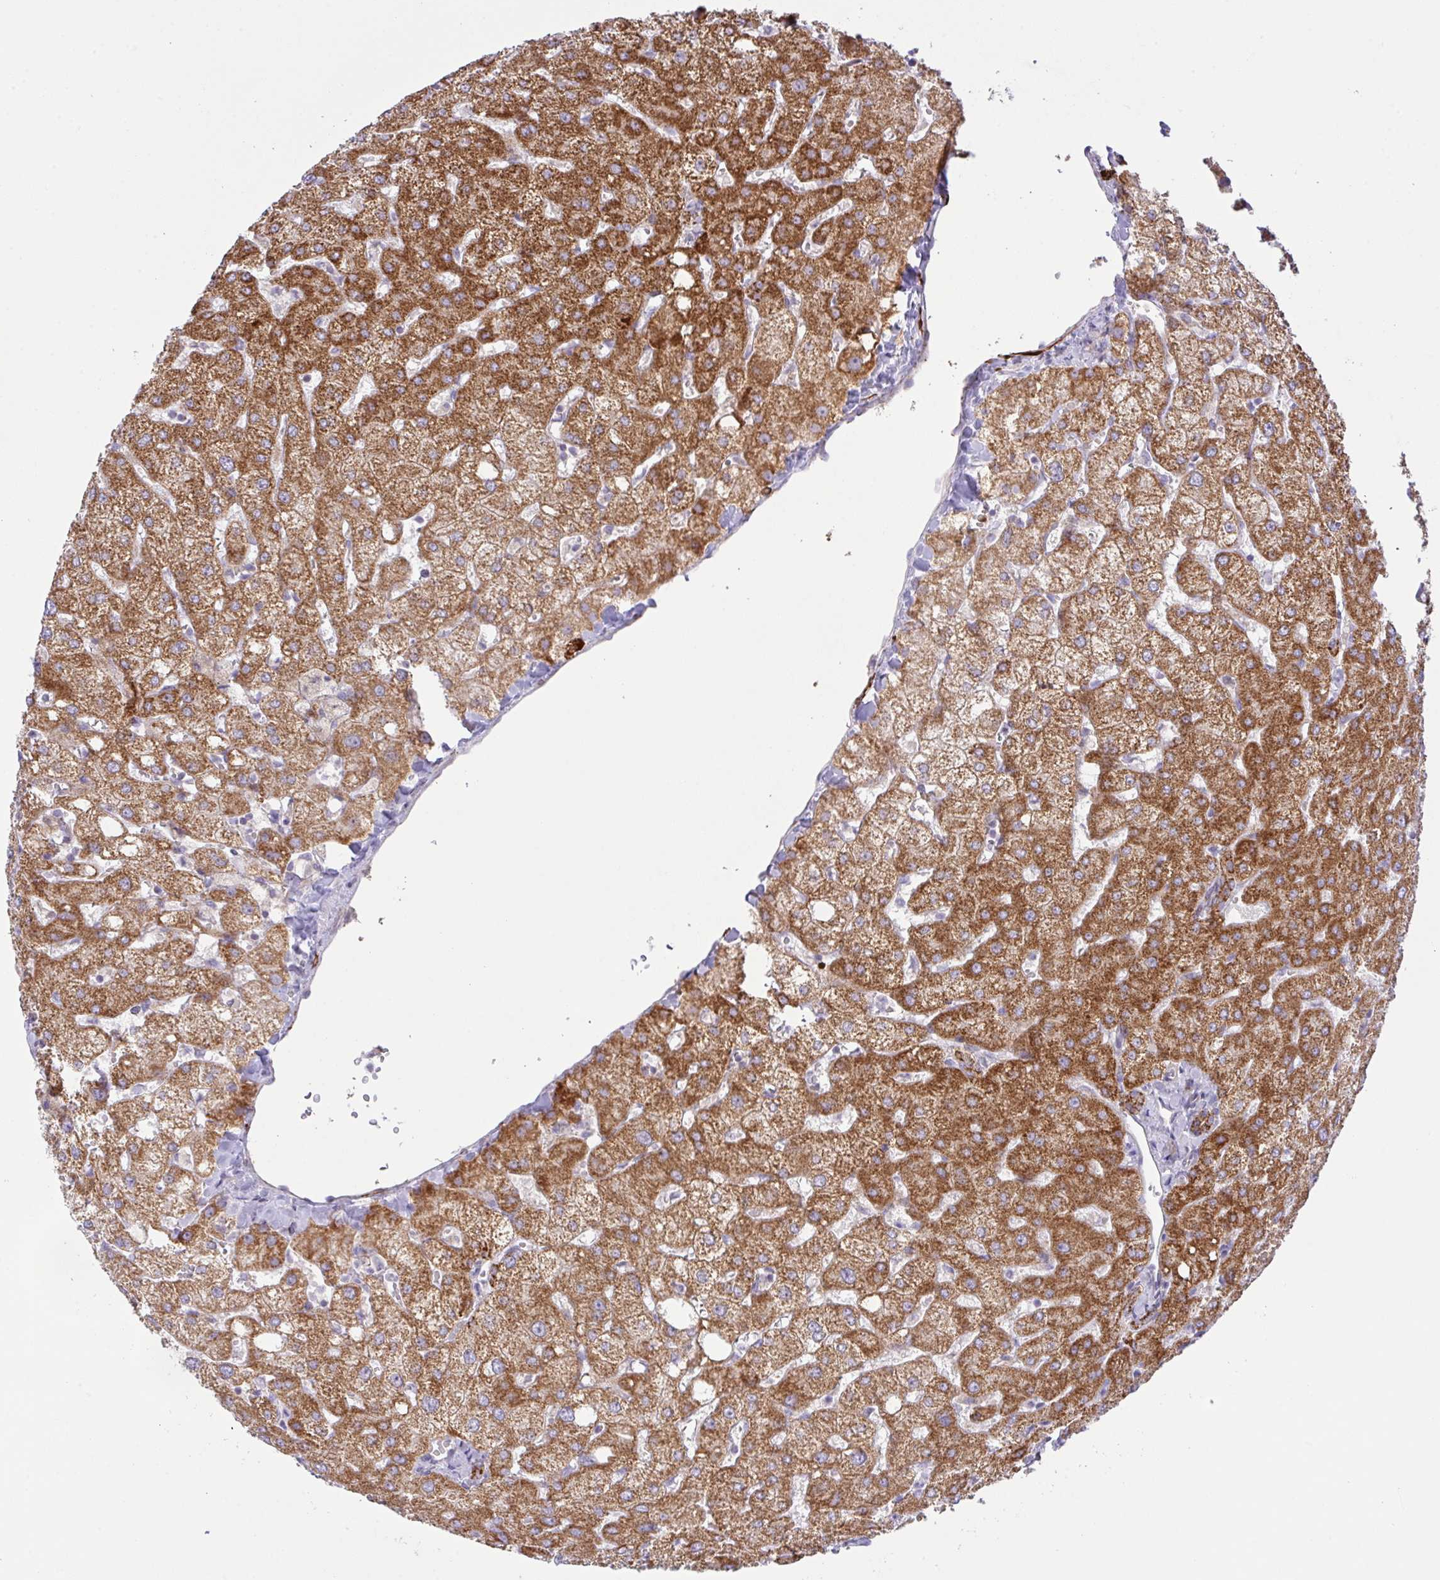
{"staining": {"intensity": "moderate", "quantity": ">75%", "location": "cytoplasmic/membranous"}, "tissue": "liver", "cell_type": "Cholangiocytes", "image_type": "normal", "snomed": [{"axis": "morphology", "description": "Normal tissue, NOS"}, {"axis": "topography", "description": "Liver"}], "caption": "IHC (DAB) staining of benign liver demonstrates moderate cytoplasmic/membranous protein staining in approximately >75% of cholangiocytes. The protein of interest is shown in brown color, while the nuclei are stained blue.", "gene": "CHDH", "patient": {"sex": "female", "age": 54}}